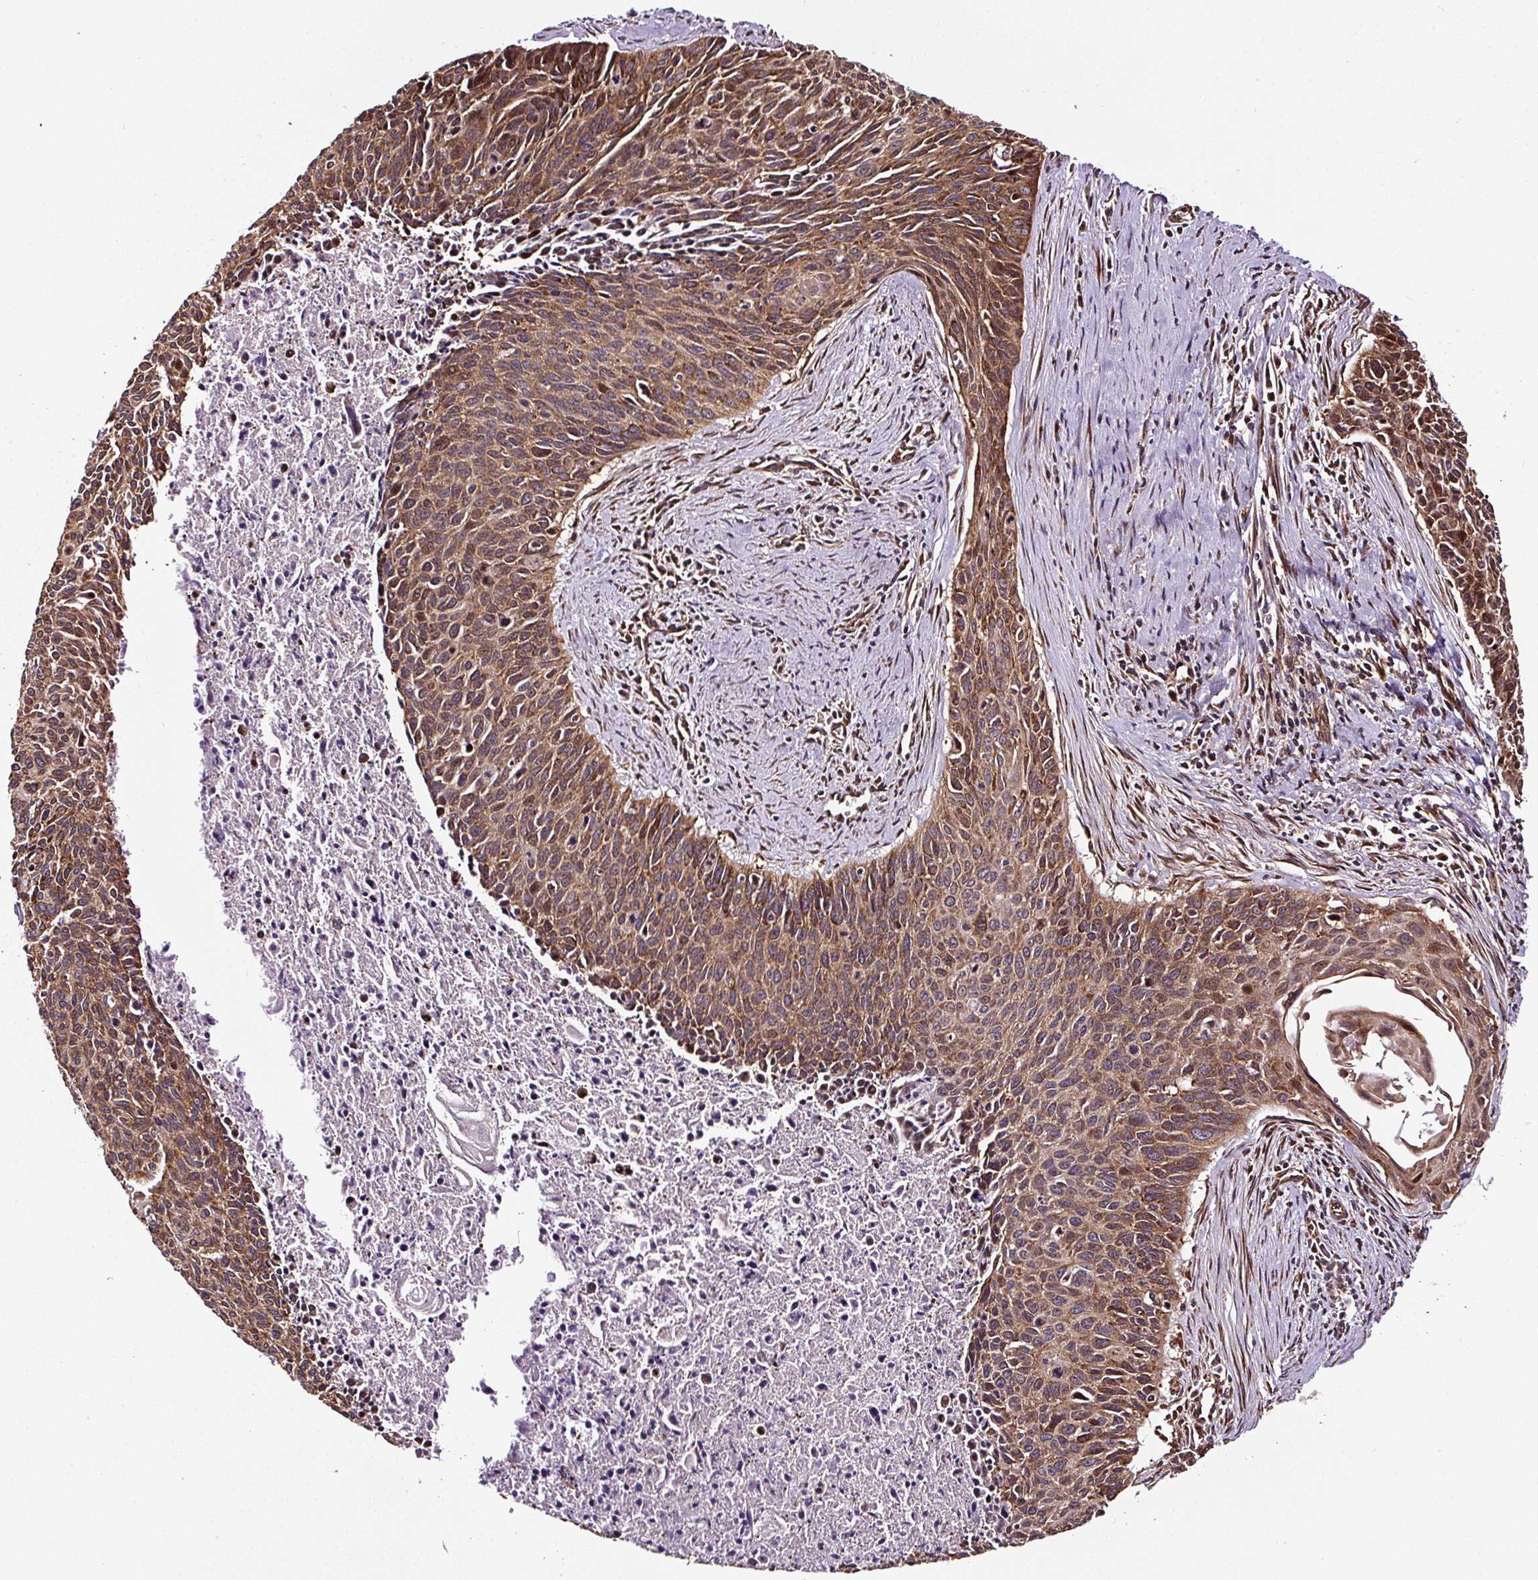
{"staining": {"intensity": "moderate", "quantity": ">75%", "location": "cytoplasmic/membranous"}, "tissue": "cervical cancer", "cell_type": "Tumor cells", "image_type": "cancer", "snomed": [{"axis": "morphology", "description": "Squamous cell carcinoma, NOS"}, {"axis": "topography", "description": "Cervix"}], "caption": "This image exhibits immunohistochemistry (IHC) staining of cervical cancer (squamous cell carcinoma), with medium moderate cytoplasmic/membranous expression in approximately >75% of tumor cells.", "gene": "KDM4E", "patient": {"sex": "female", "age": 55}}